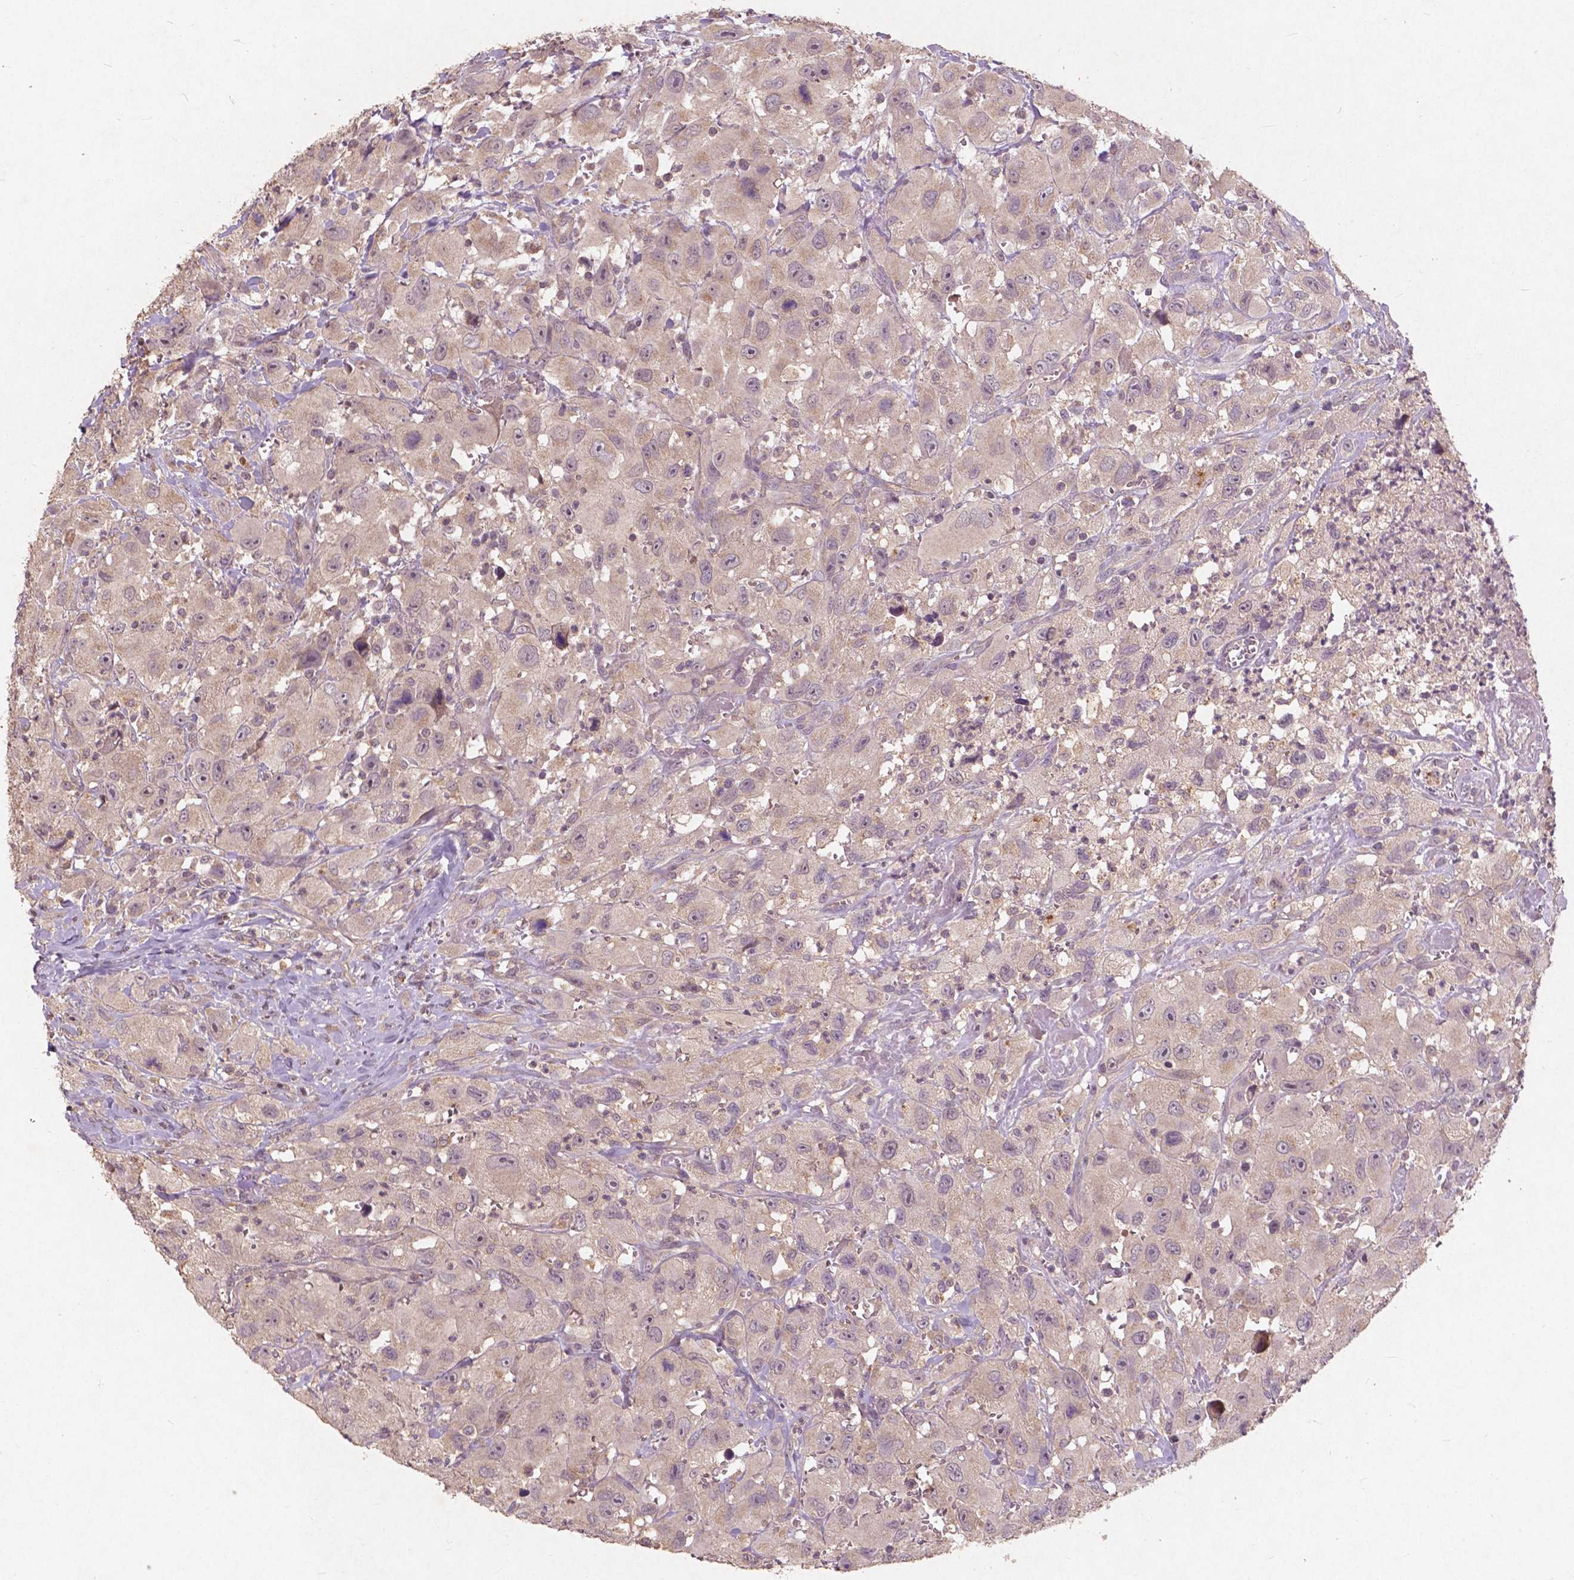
{"staining": {"intensity": "moderate", "quantity": "25%-75%", "location": "cytoplasmic/membranous,nuclear"}, "tissue": "head and neck cancer", "cell_type": "Tumor cells", "image_type": "cancer", "snomed": [{"axis": "morphology", "description": "Squamous cell carcinoma, NOS"}, {"axis": "morphology", "description": "Squamous cell carcinoma, metastatic, NOS"}, {"axis": "topography", "description": "Oral tissue"}, {"axis": "topography", "description": "Head-Neck"}], "caption": "Protein staining displays moderate cytoplasmic/membranous and nuclear expression in approximately 25%-75% of tumor cells in head and neck metastatic squamous cell carcinoma.", "gene": "ST6GALNAC5", "patient": {"sex": "female", "age": 85}}